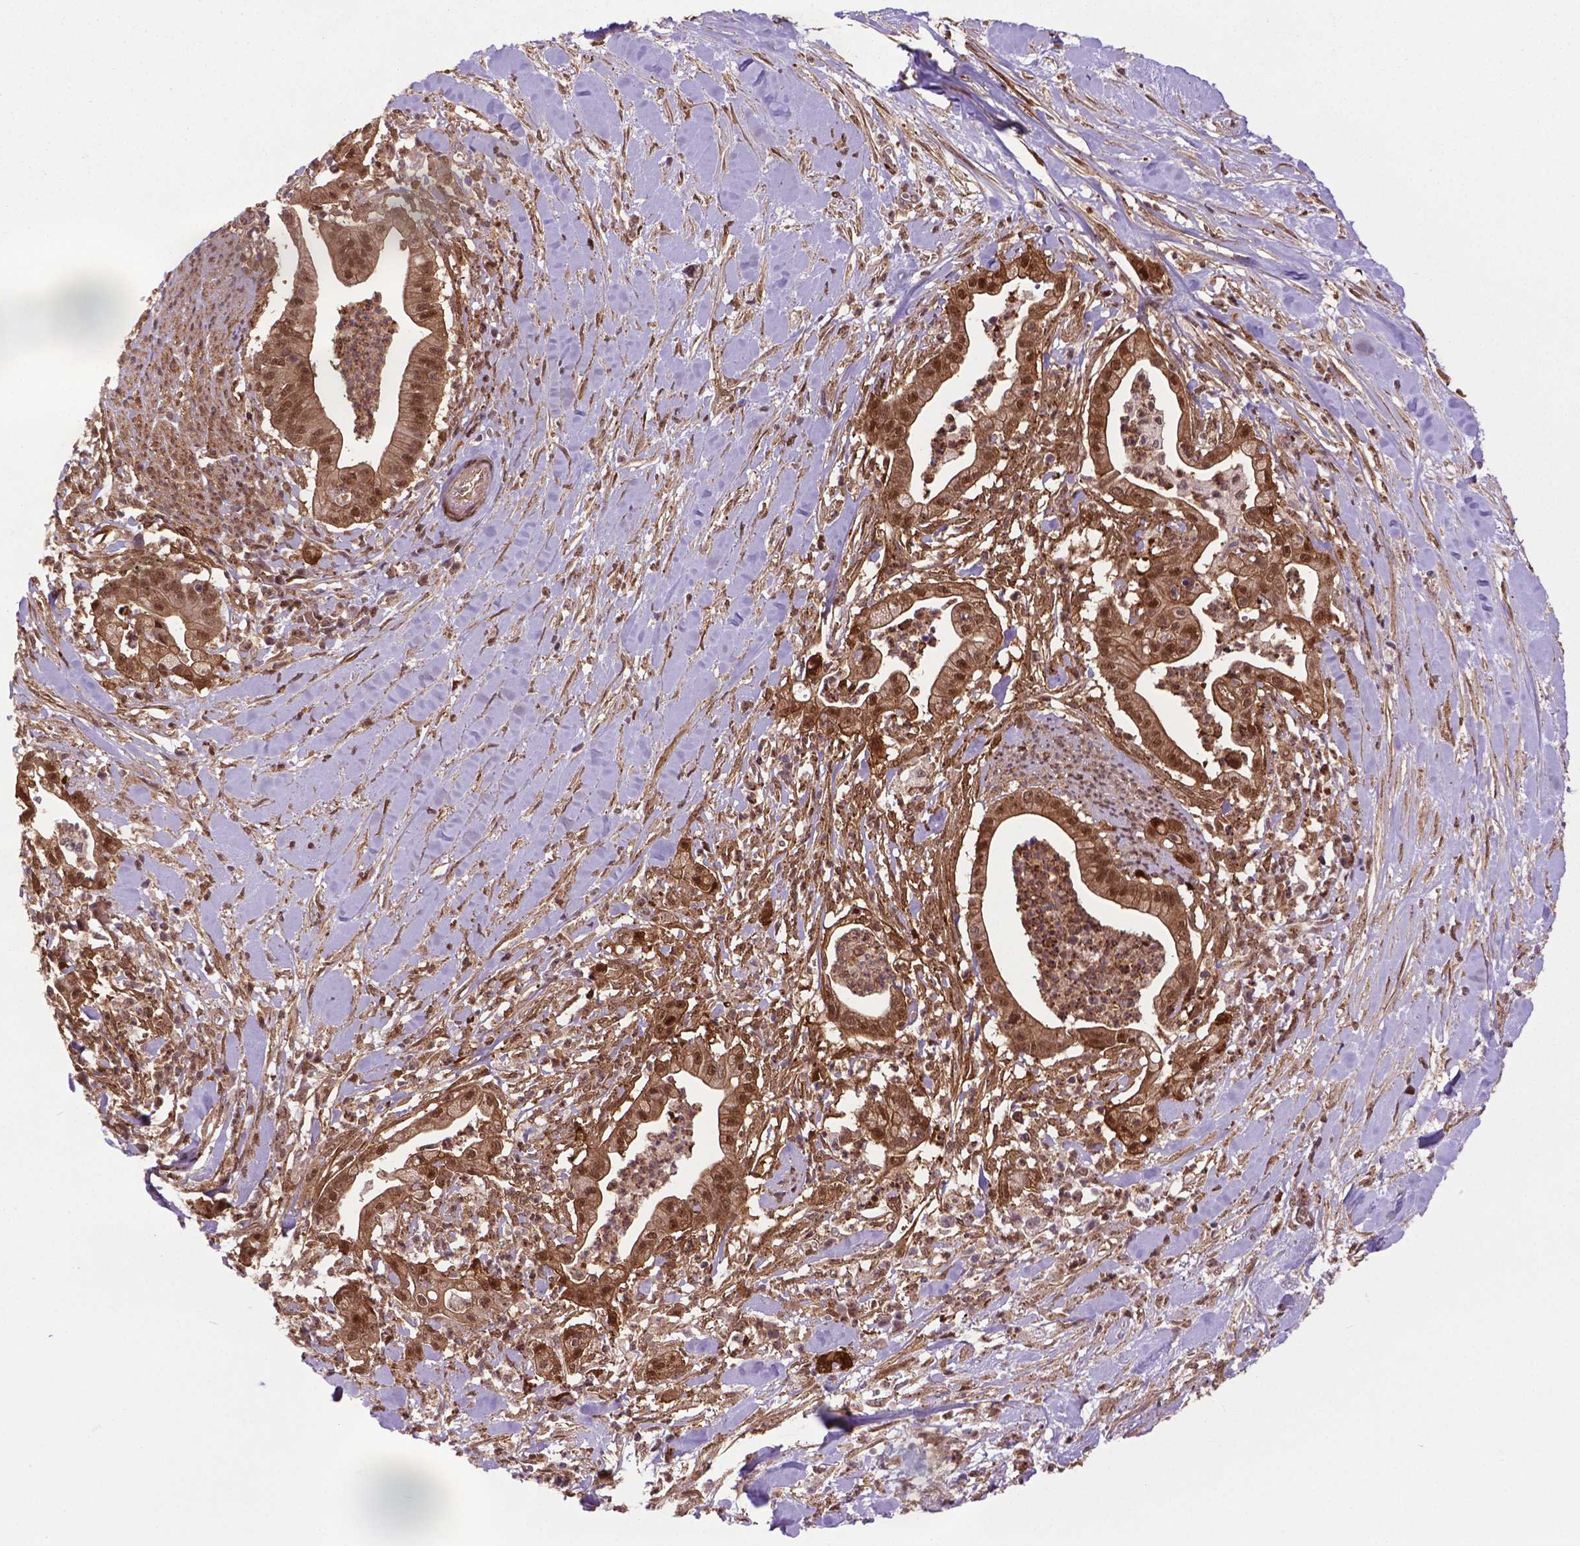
{"staining": {"intensity": "moderate", "quantity": ">75%", "location": "cytoplasmic/membranous,nuclear"}, "tissue": "pancreatic cancer", "cell_type": "Tumor cells", "image_type": "cancer", "snomed": [{"axis": "morphology", "description": "Normal tissue, NOS"}, {"axis": "morphology", "description": "Adenocarcinoma, NOS"}, {"axis": "topography", "description": "Lymph node"}, {"axis": "topography", "description": "Pancreas"}], "caption": "IHC micrograph of human pancreatic adenocarcinoma stained for a protein (brown), which demonstrates medium levels of moderate cytoplasmic/membranous and nuclear expression in approximately >75% of tumor cells.", "gene": "PLIN3", "patient": {"sex": "female", "age": 58}}